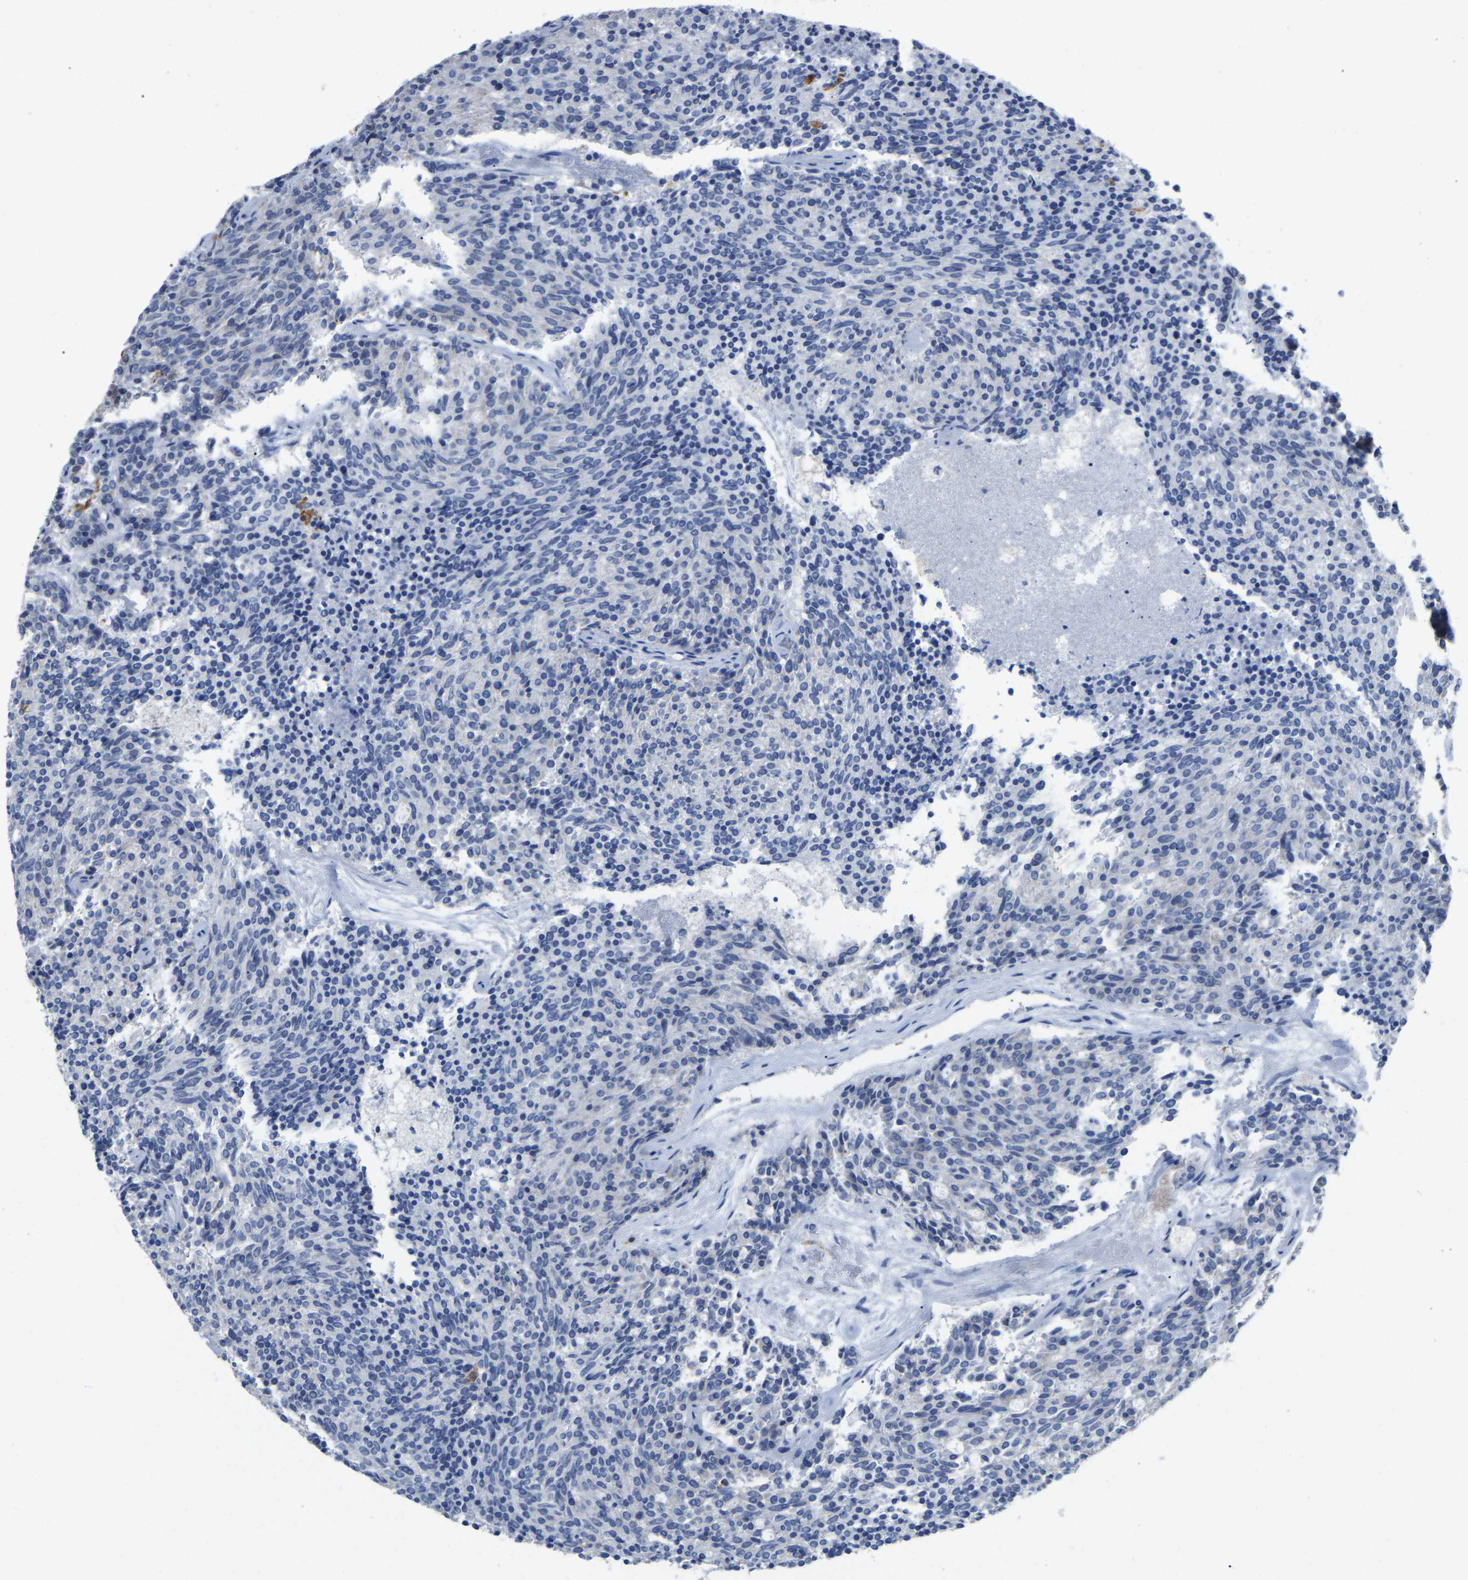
{"staining": {"intensity": "negative", "quantity": "none", "location": "none"}, "tissue": "carcinoid", "cell_type": "Tumor cells", "image_type": "cancer", "snomed": [{"axis": "morphology", "description": "Carcinoid, malignant, NOS"}, {"axis": "topography", "description": "Pancreas"}], "caption": "DAB (3,3'-diaminobenzidine) immunohistochemical staining of malignant carcinoid reveals no significant expression in tumor cells. (Brightfield microscopy of DAB (3,3'-diaminobenzidine) immunohistochemistry (IHC) at high magnification).", "gene": "ULBP2", "patient": {"sex": "female", "age": 54}}